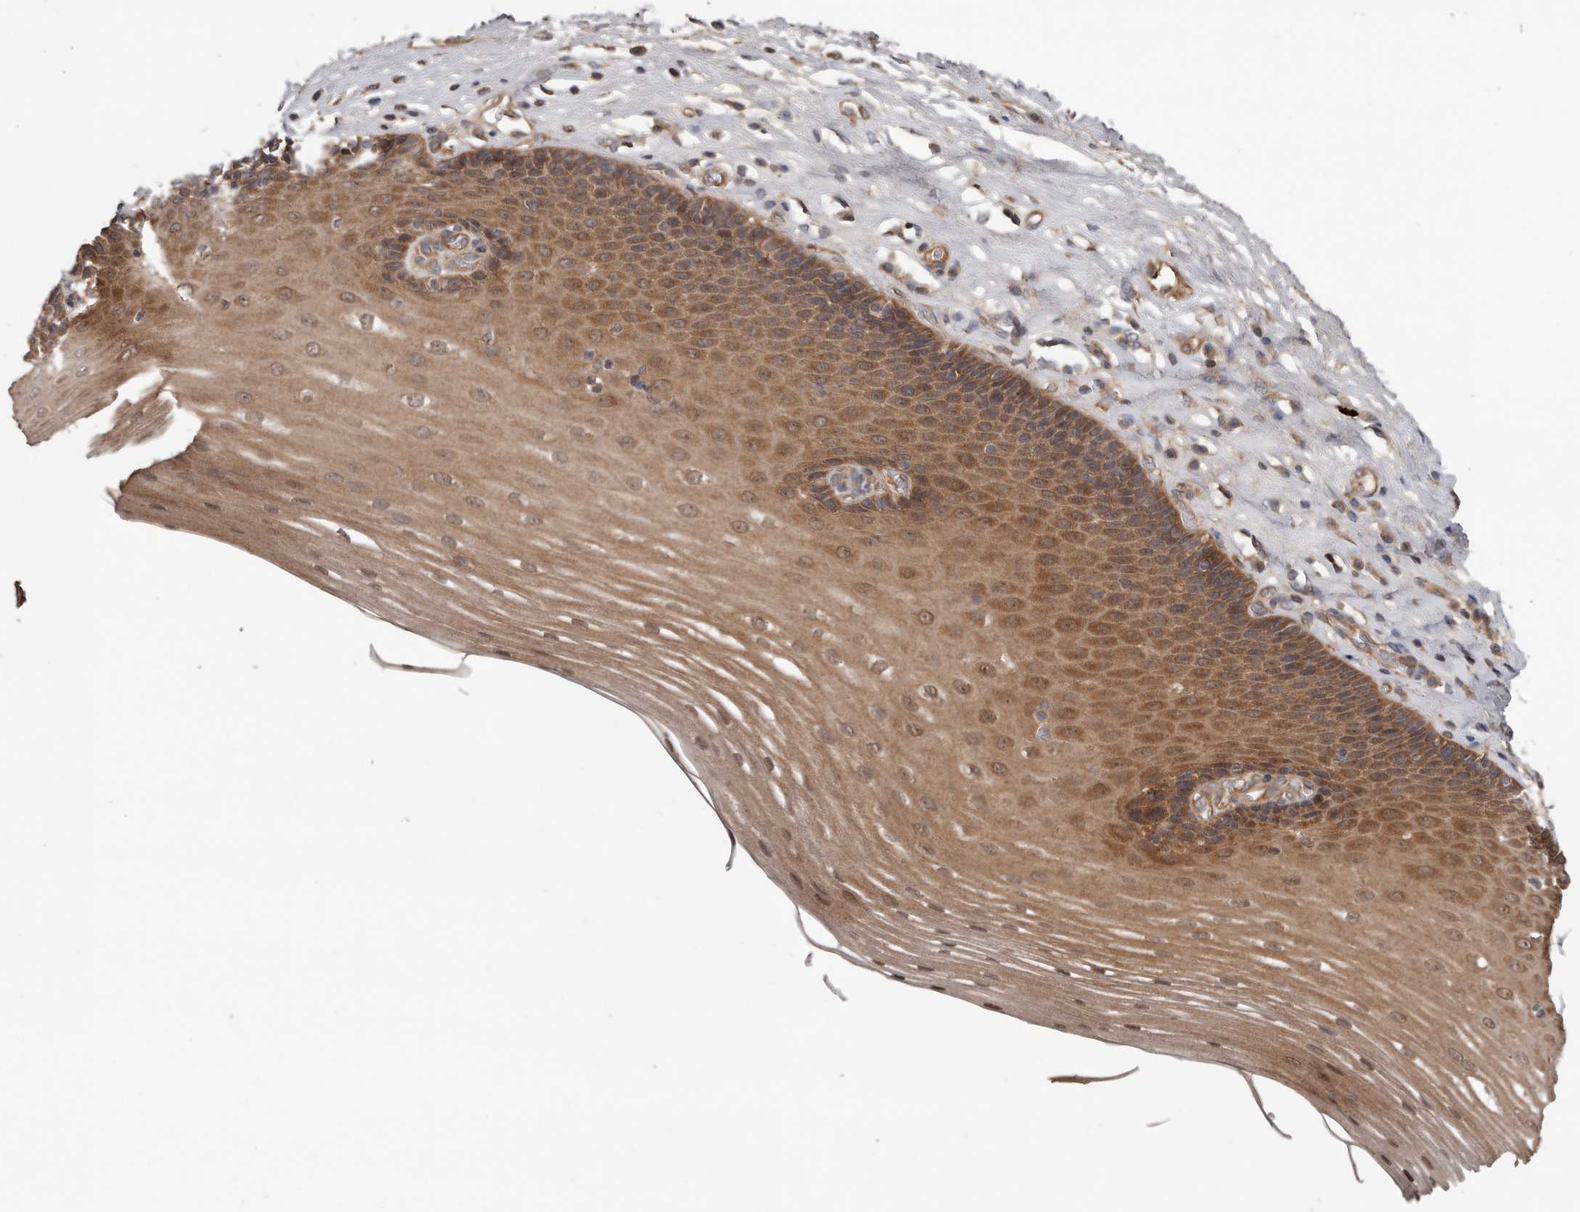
{"staining": {"intensity": "moderate", "quantity": ">75%", "location": "cytoplasmic/membranous,nuclear"}, "tissue": "esophagus", "cell_type": "Squamous epithelial cells", "image_type": "normal", "snomed": [{"axis": "morphology", "description": "Normal tissue, NOS"}, {"axis": "topography", "description": "Esophagus"}], "caption": "High-power microscopy captured an IHC micrograph of normal esophagus, revealing moderate cytoplasmic/membranous,nuclear staining in about >75% of squamous epithelial cells. The staining was performed using DAB (3,3'-diaminobenzidine), with brown indicating positive protein expression. Nuclei are stained blue with hematoxylin.", "gene": "DNAJB4", "patient": {"sex": "male", "age": 62}}